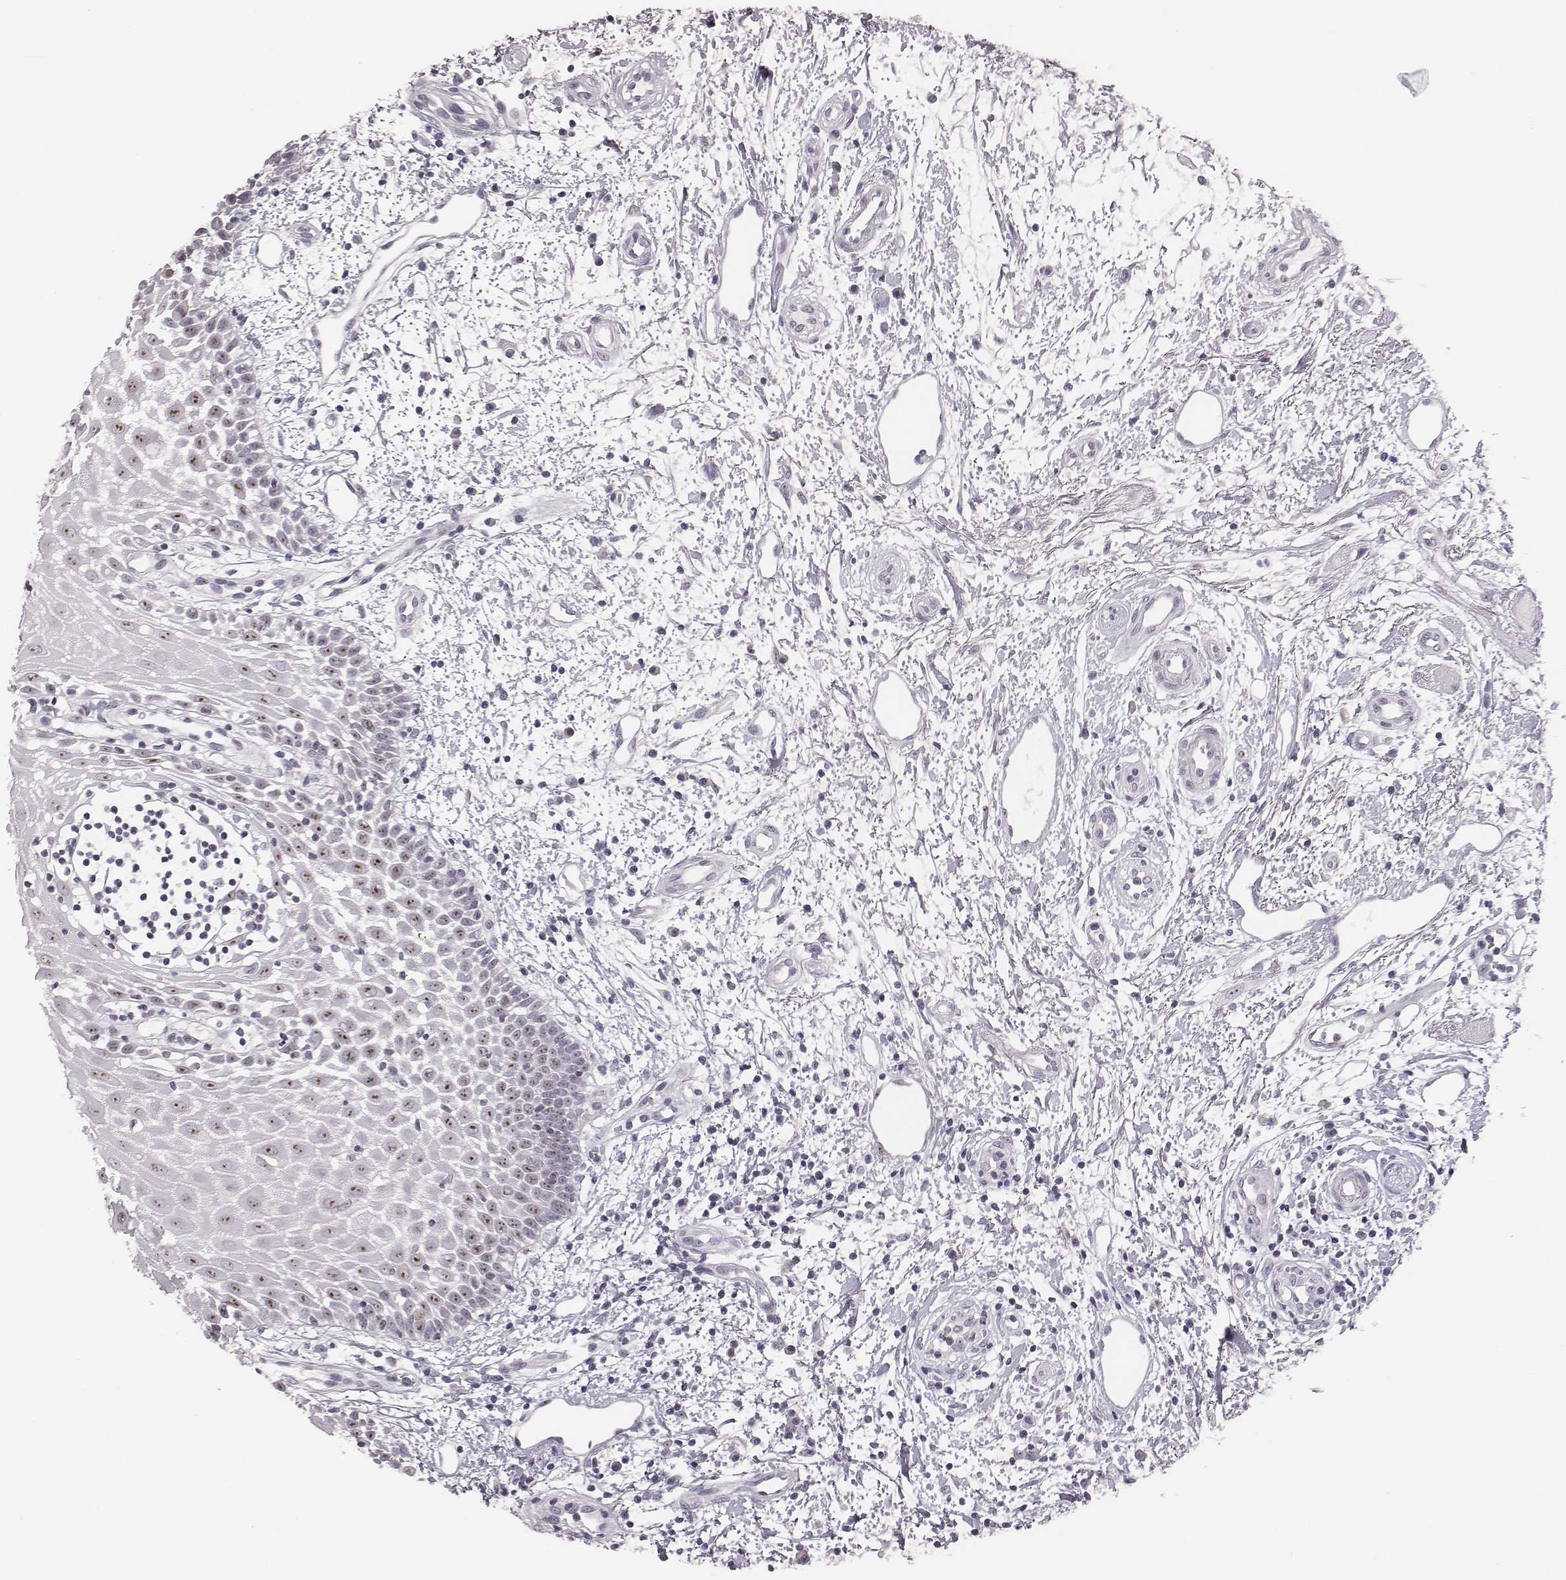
{"staining": {"intensity": "moderate", "quantity": ">75%", "location": "nuclear"}, "tissue": "oral mucosa", "cell_type": "Squamous epithelial cells", "image_type": "normal", "snomed": [{"axis": "morphology", "description": "Normal tissue, NOS"}, {"axis": "morphology", "description": "Squamous cell carcinoma, NOS"}, {"axis": "topography", "description": "Oral tissue"}, {"axis": "topography", "description": "Head-Neck"}], "caption": "Oral mucosa stained with a brown dye demonstrates moderate nuclear positive staining in about >75% of squamous epithelial cells.", "gene": "NIFK", "patient": {"sex": "female", "age": 75}}